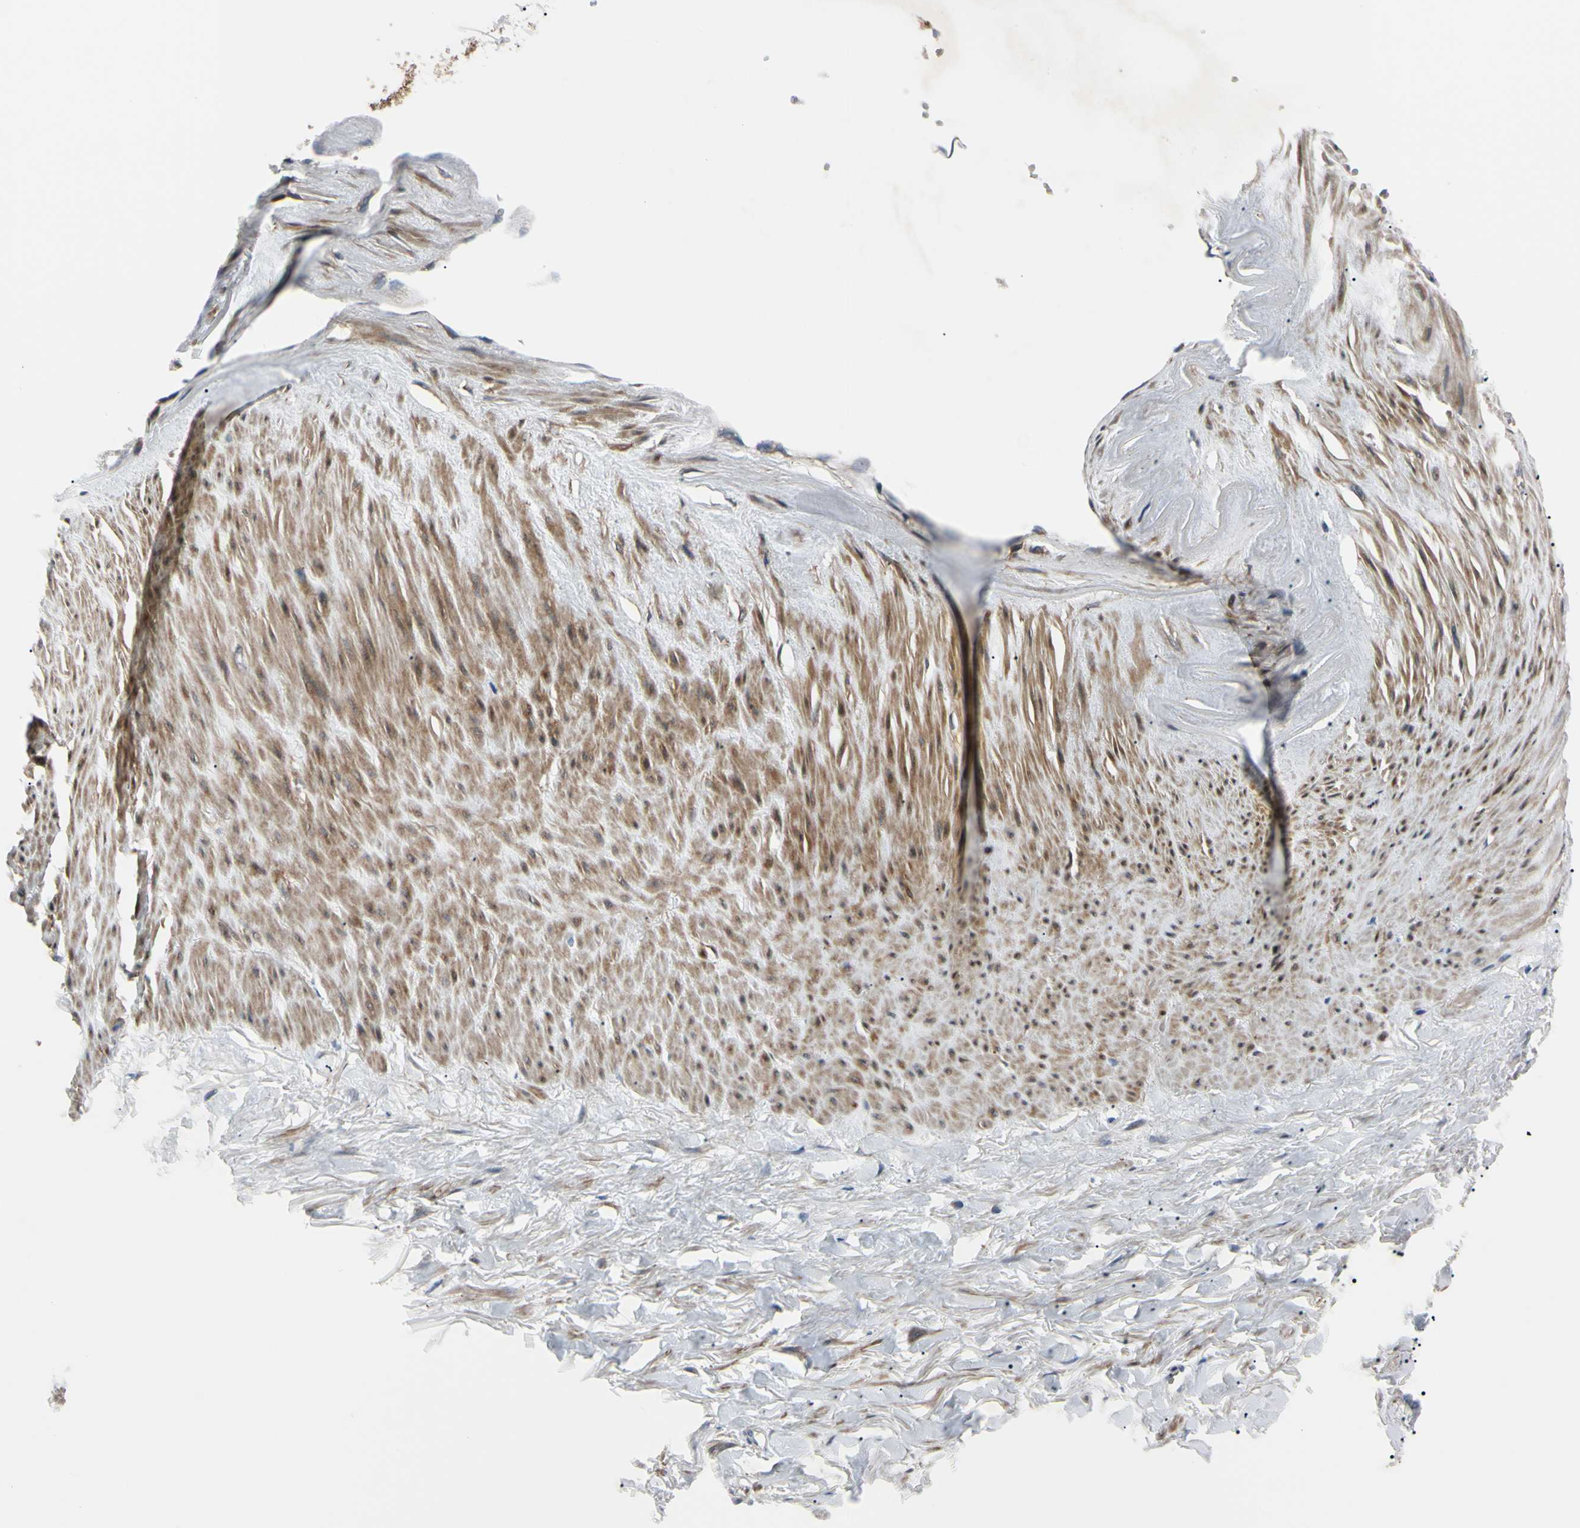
{"staining": {"intensity": "moderate", "quantity": "<25%", "location": "cytoplasmic/membranous"}, "tissue": "adipose tissue", "cell_type": "Adipocytes", "image_type": "normal", "snomed": [{"axis": "morphology", "description": "Normal tissue, NOS"}, {"axis": "topography", "description": "Adipose tissue"}, {"axis": "topography", "description": "Peripheral nerve tissue"}], "caption": "Immunohistochemistry micrograph of unremarkable adipose tissue stained for a protein (brown), which displays low levels of moderate cytoplasmic/membranous staining in approximately <25% of adipocytes.", "gene": "SVIL", "patient": {"sex": "male", "age": 52}}